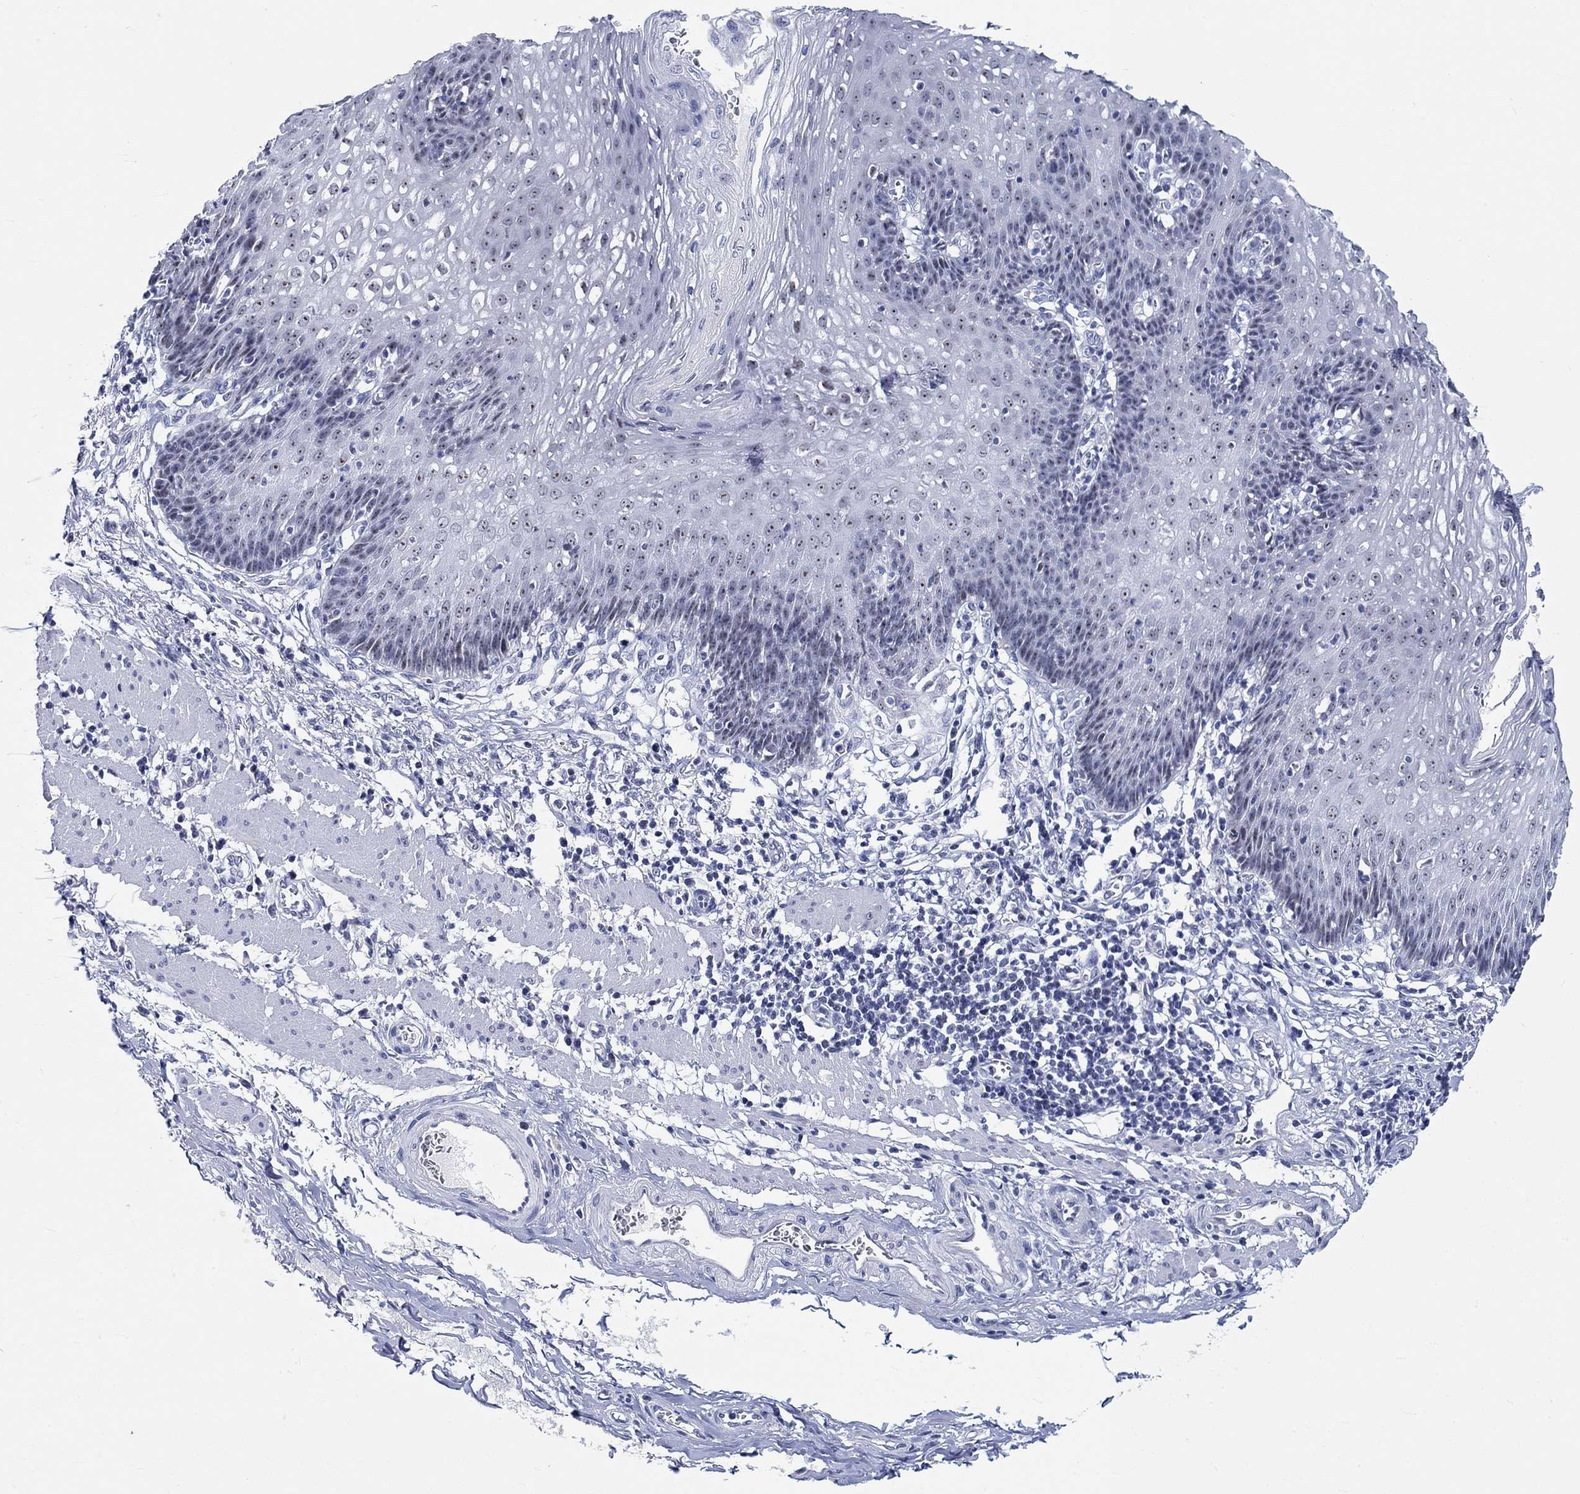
{"staining": {"intensity": "strong", "quantity": "25%-75%", "location": "nuclear"}, "tissue": "esophagus", "cell_type": "Squamous epithelial cells", "image_type": "normal", "snomed": [{"axis": "morphology", "description": "Normal tissue, NOS"}, {"axis": "topography", "description": "Esophagus"}], "caption": "There is high levels of strong nuclear staining in squamous epithelial cells of normal esophagus, as demonstrated by immunohistochemical staining (brown color).", "gene": "ZNF446", "patient": {"sex": "male", "age": 57}}